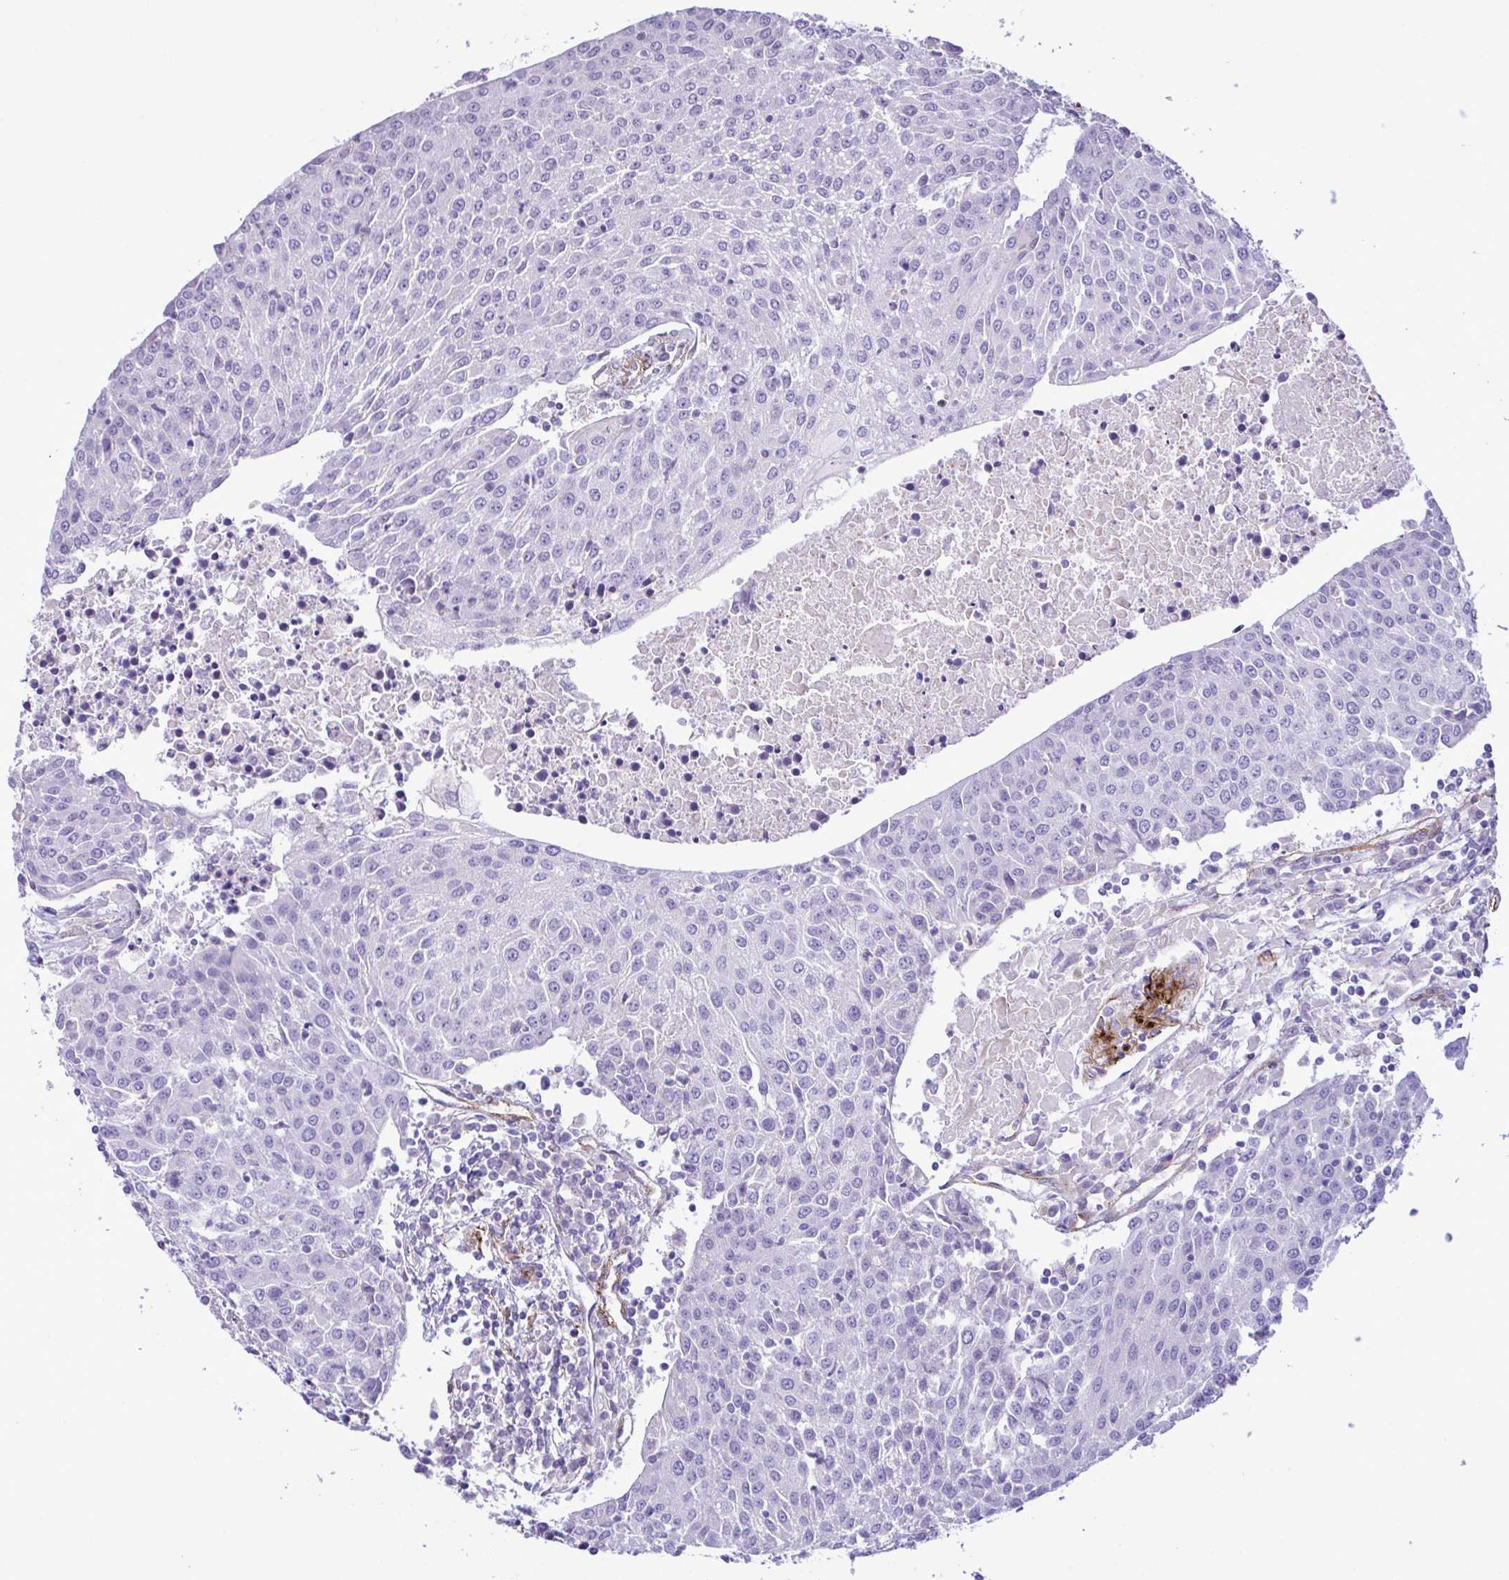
{"staining": {"intensity": "negative", "quantity": "none", "location": "none"}, "tissue": "urothelial cancer", "cell_type": "Tumor cells", "image_type": "cancer", "snomed": [{"axis": "morphology", "description": "Urothelial carcinoma, High grade"}, {"axis": "topography", "description": "Urinary bladder"}], "caption": "Immunohistochemistry (IHC) of human urothelial cancer displays no positivity in tumor cells.", "gene": "SYNPO2L", "patient": {"sex": "female", "age": 85}}